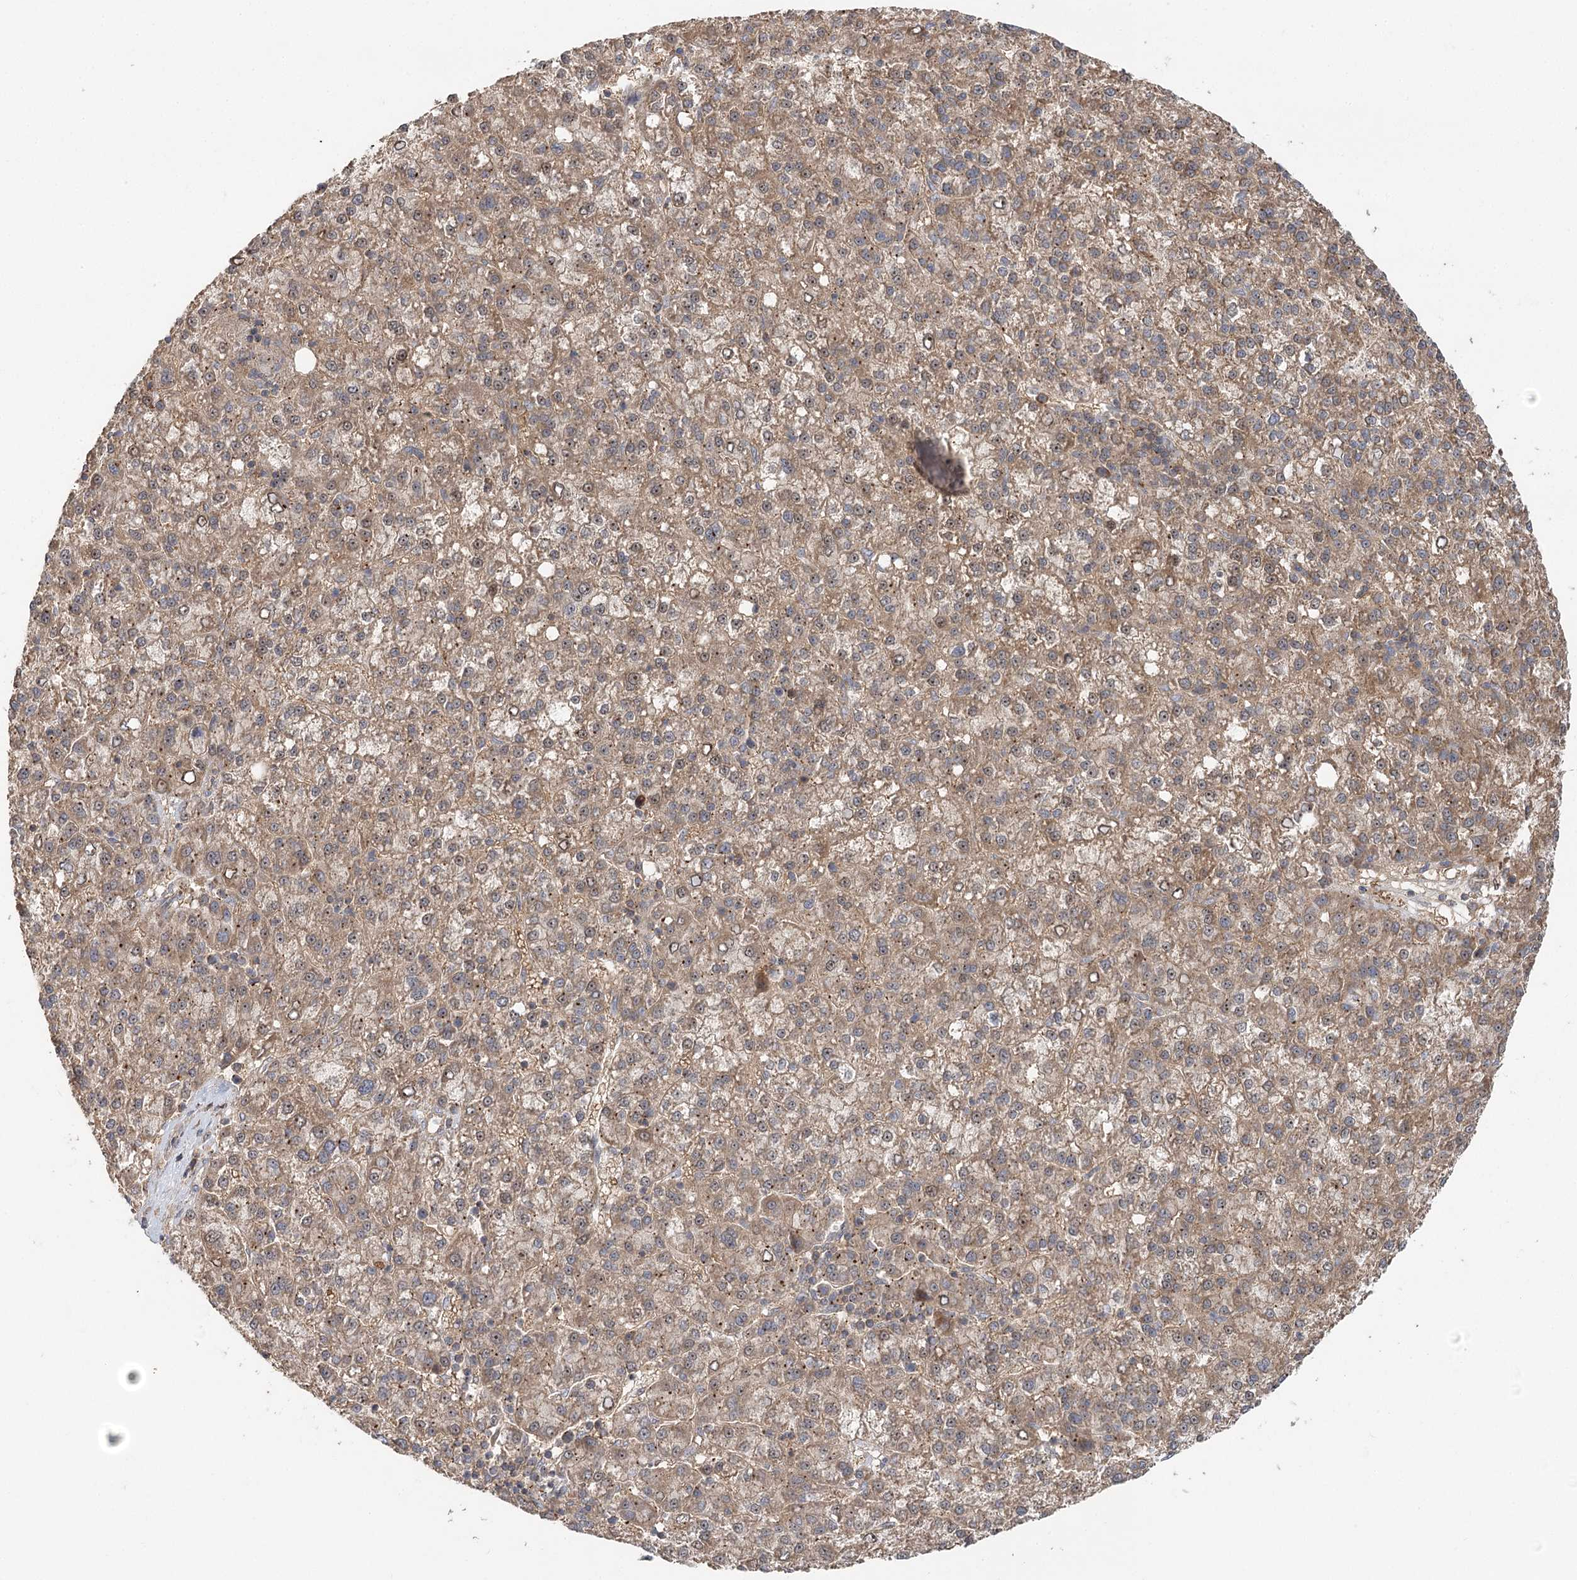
{"staining": {"intensity": "weak", "quantity": ">75%", "location": "cytoplasmic/membranous,nuclear"}, "tissue": "liver cancer", "cell_type": "Tumor cells", "image_type": "cancer", "snomed": [{"axis": "morphology", "description": "Carcinoma, Hepatocellular, NOS"}, {"axis": "topography", "description": "Liver"}], "caption": "A brown stain highlights weak cytoplasmic/membranous and nuclear expression of a protein in human liver cancer tumor cells. The protein is shown in brown color, while the nuclei are stained blue.", "gene": "RAPGEF6", "patient": {"sex": "female", "age": 58}}